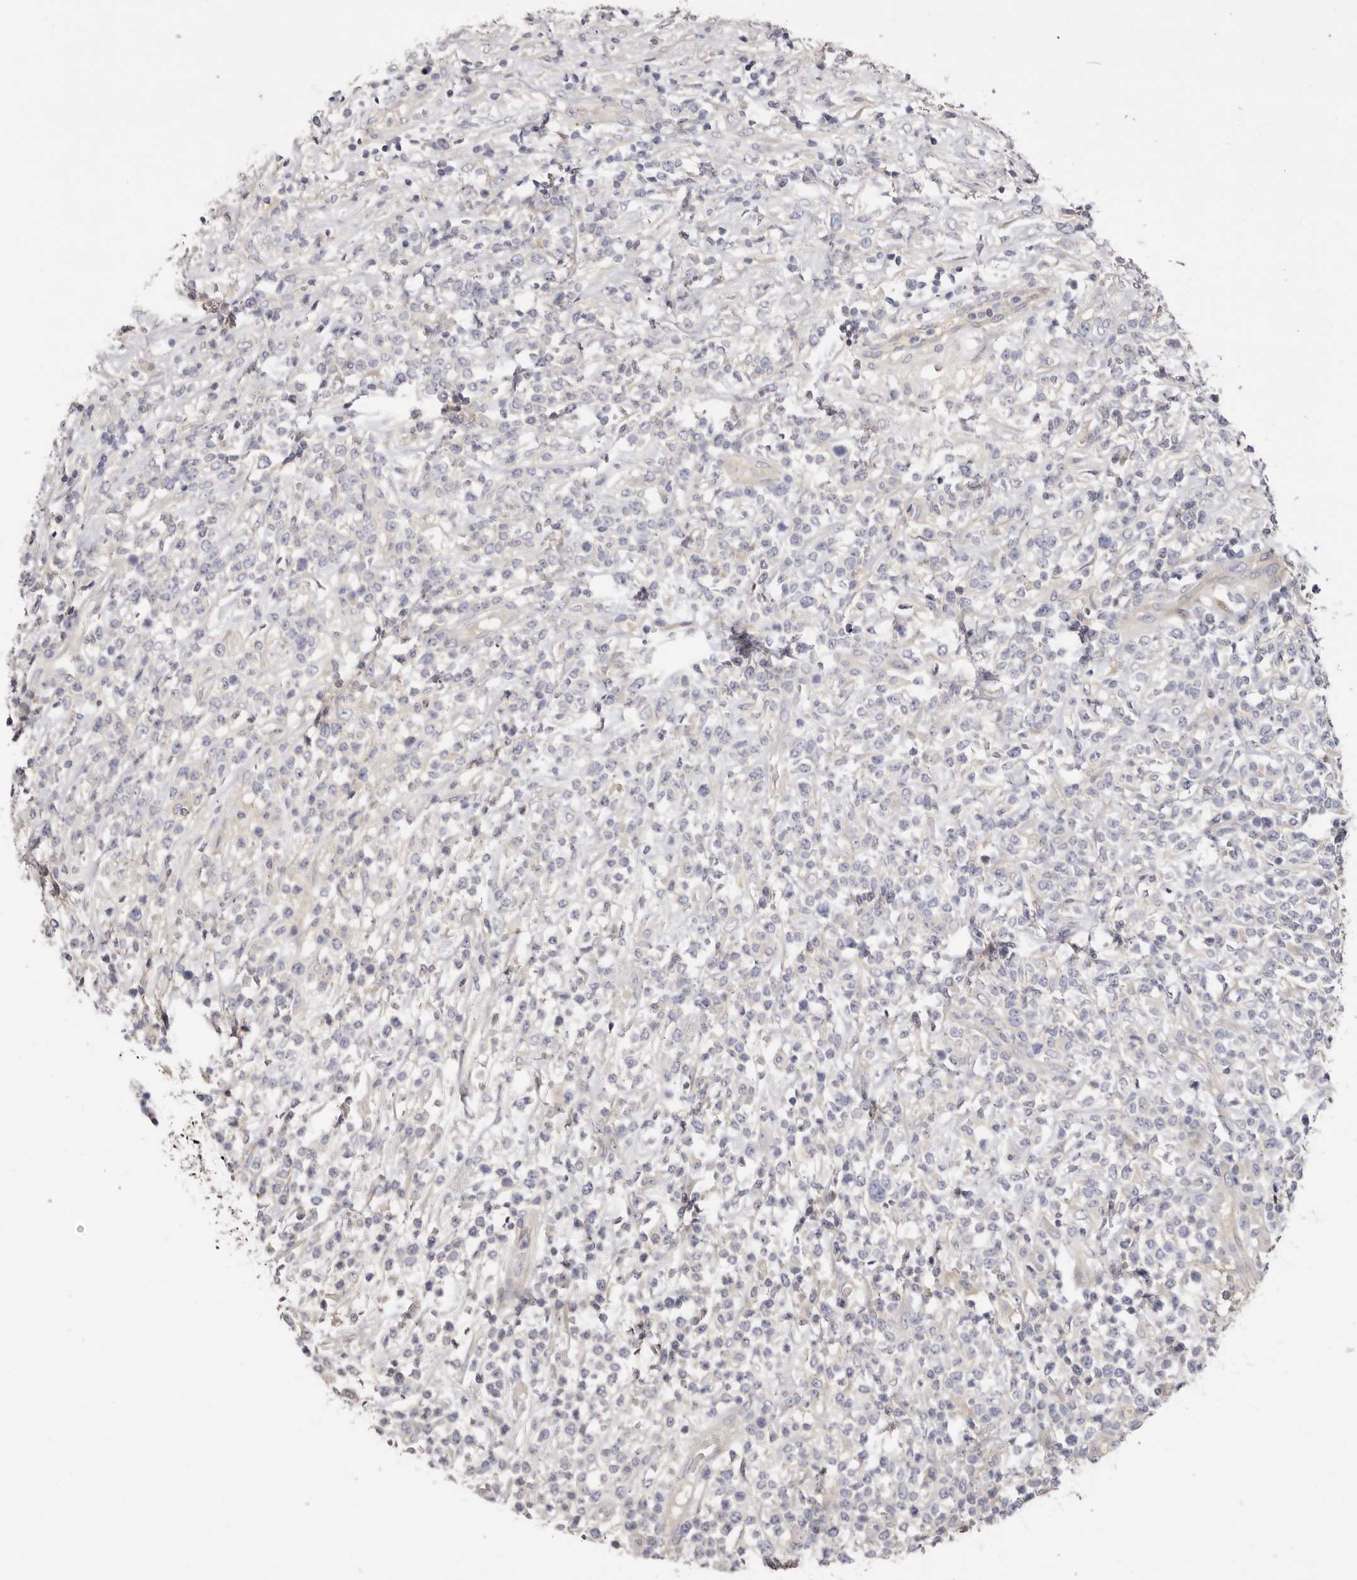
{"staining": {"intensity": "negative", "quantity": "none", "location": "none"}, "tissue": "lymphoma", "cell_type": "Tumor cells", "image_type": "cancer", "snomed": [{"axis": "morphology", "description": "Malignant lymphoma, non-Hodgkin's type, High grade"}, {"axis": "topography", "description": "Colon"}], "caption": "A micrograph of human malignant lymphoma, non-Hodgkin's type (high-grade) is negative for staining in tumor cells. Nuclei are stained in blue.", "gene": "STK16", "patient": {"sex": "female", "age": 53}}